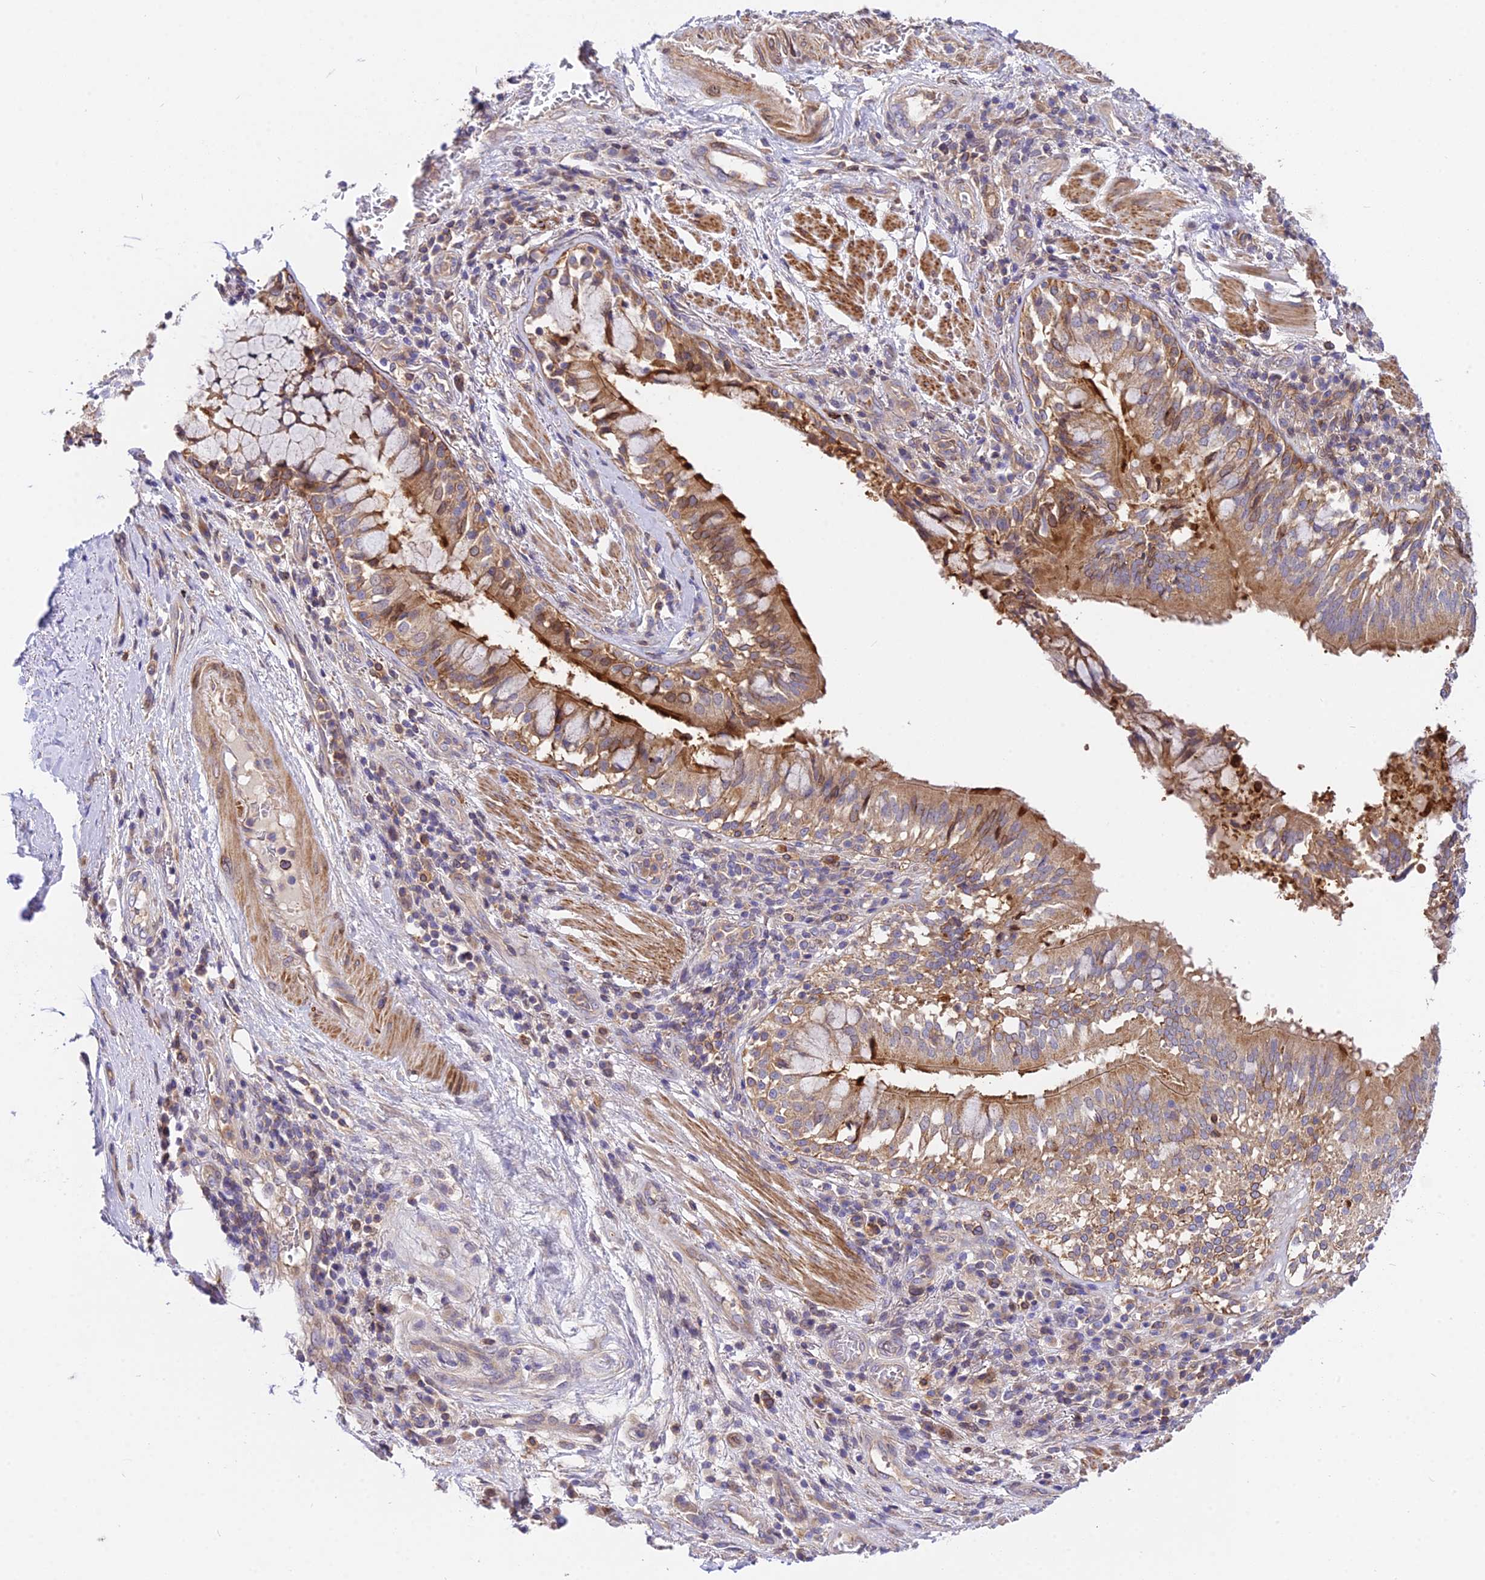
{"staining": {"intensity": "weak", "quantity": ">75%", "location": "cytoplasmic/membranous"}, "tissue": "adipose tissue", "cell_type": "Adipocytes", "image_type": "normal", "snomed": [{"axis": "morphology", "description": "Normal tissue, NOS"}, {"axis": "morphology", "description": "Squamous cell carcinoma, NOS"}, {"axis": "topography", "description": "Bronchus"}, {"axis": "topography", "description": "Lung"}], "caption": "Protein staining of normal adipose tissue exhibits weak cytoplasmic/membranous staining in approximately >75% of adipocytes.", "gene": "TRIM43B", "patient": {"sex": "male", "age": 64}}